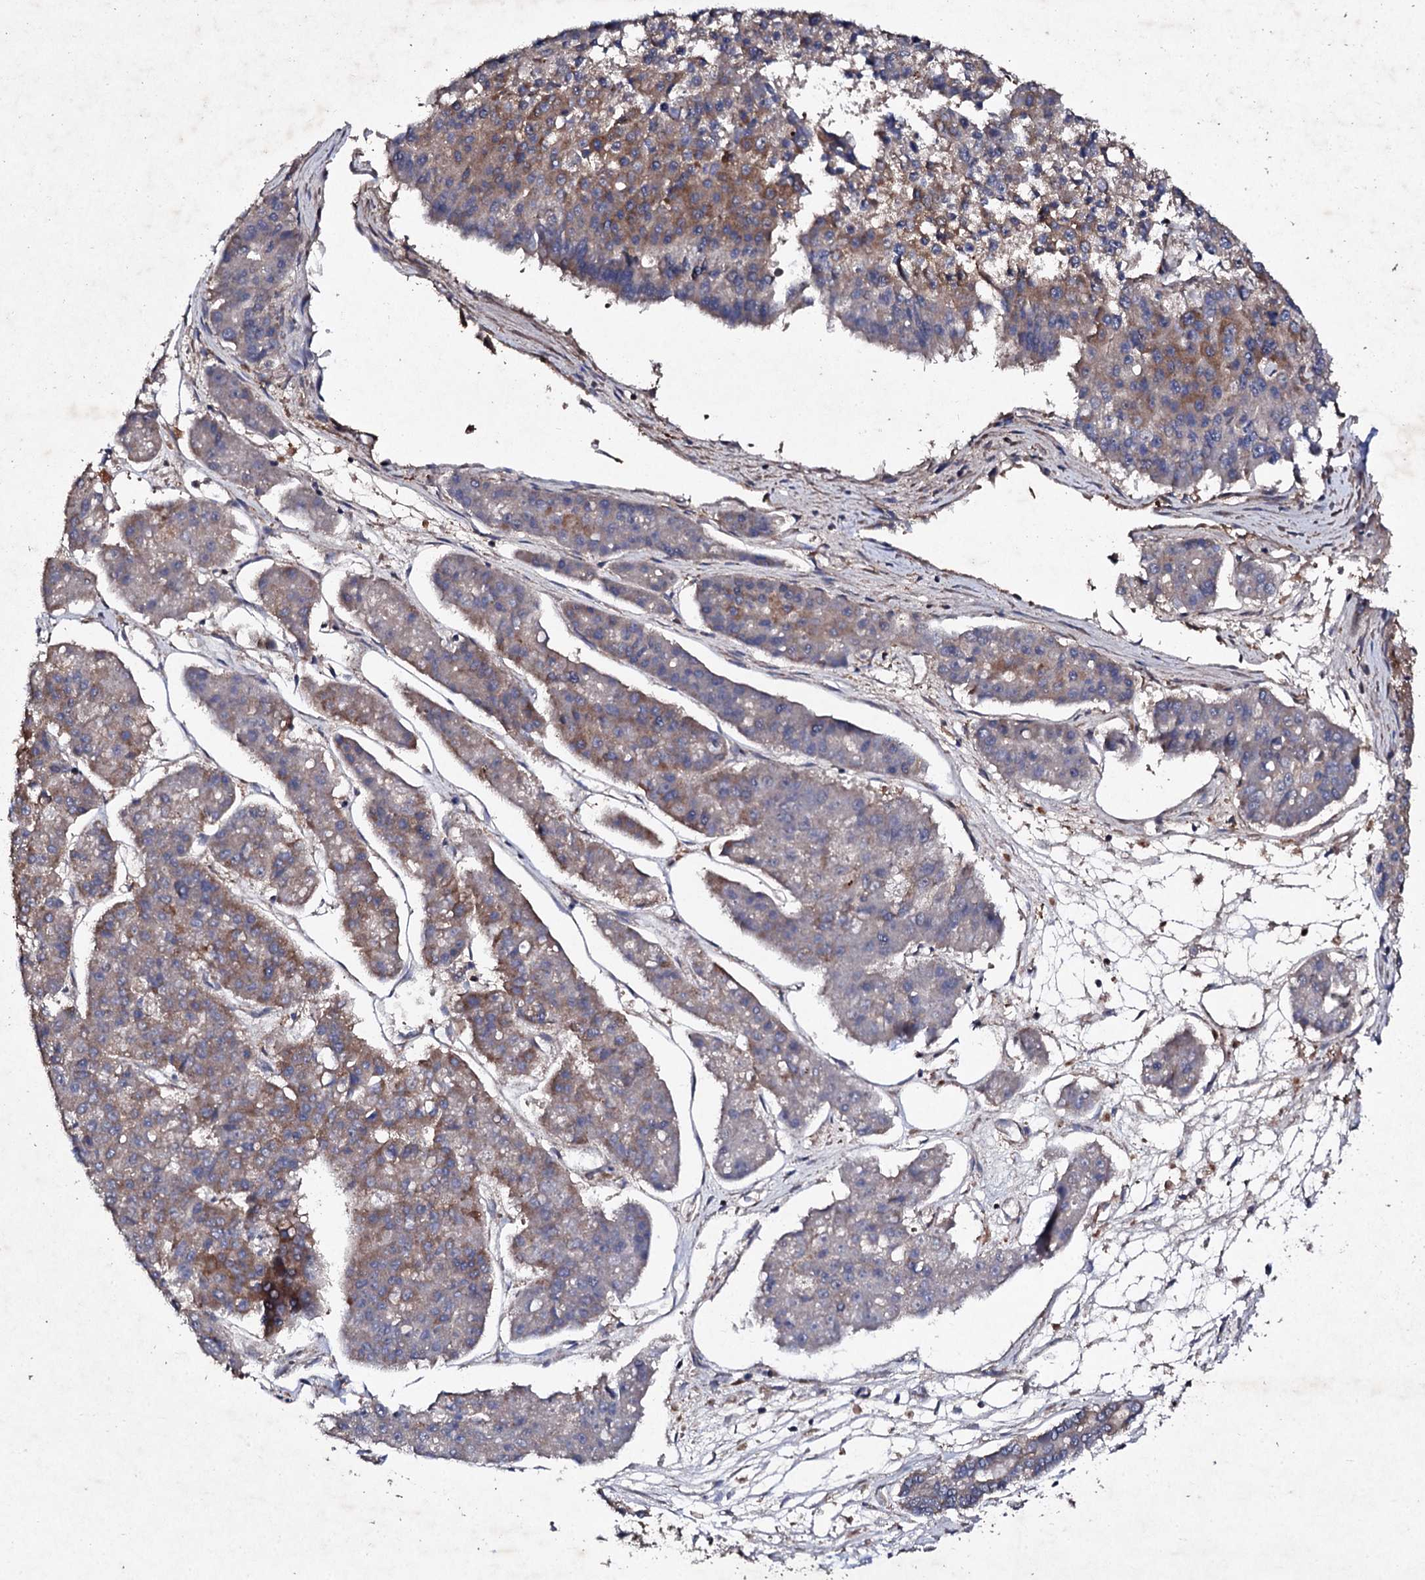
{"staining": {"intensity": "moderate", "quantity": "25%-75%", "location": "cytoplasmic/membranous"}, "tissue": "pancreatic cancer", "cell_type": "Tumor cells", "image_type": "cancer", "snomed": [{"axis": "morphology", "description": "Adenocarcinoma, NOS"}, {"axis": "topography", "description": "Pancreas"}], "caption": "A medium amount of moderate cytoplasmic/membranous expression is seen in approximately 25%-75% of tumor cells in pancreatic adenocarcinoma tissue. Immunohistochemistry stains the protein in brown and the nuclei are stained blue.", "gene": "MOCOS", "patient": {"sex": "male", "age": 50}}